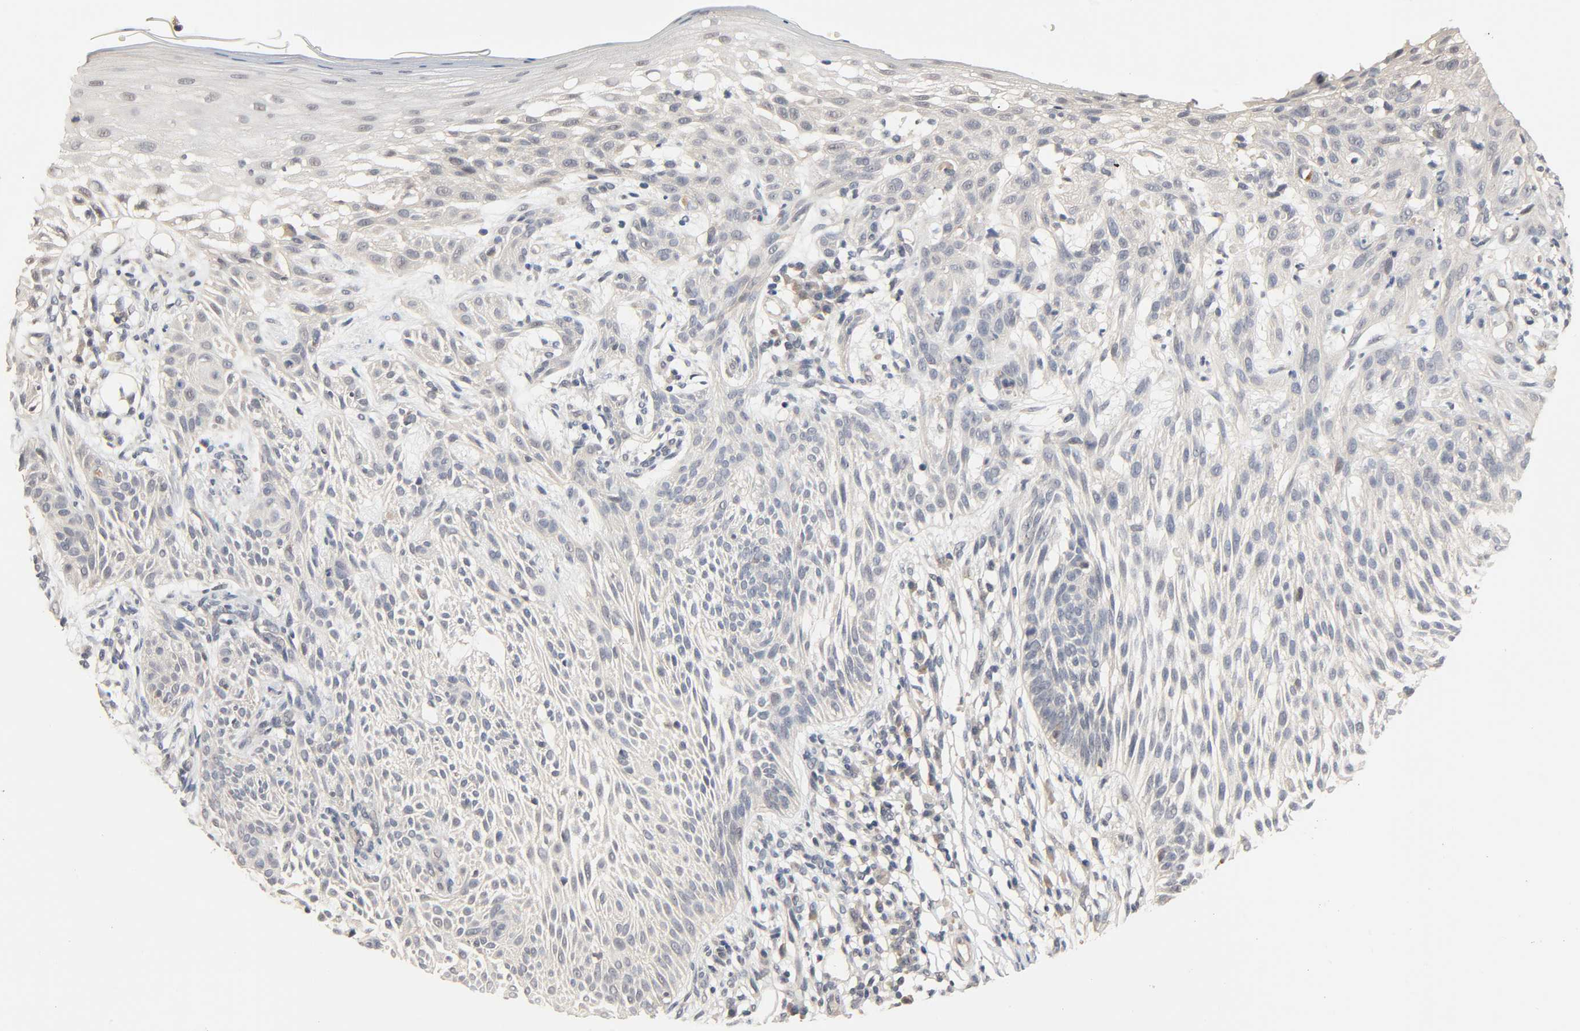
{"staining": {"intensity": "negative", "quantity": "none", "location": "none"}, "tissue": "skin cancer", "cell_type": "Tumor cells", "image_type": "cancer", "snomed": [{"axis": "morphology", "description": "Normal tissue, NOS"}, {"axis": "morphology", "description": "Basal cell carcinoma"}, {"axis": "topography", "description": "Skin"}], "caption": "This is an immunohistochemistry micrograph of human skin cancer. There is no expression in tumor cells.", "gene": "MAGEA8", "patient": {"sex": "female", "age": 69}}